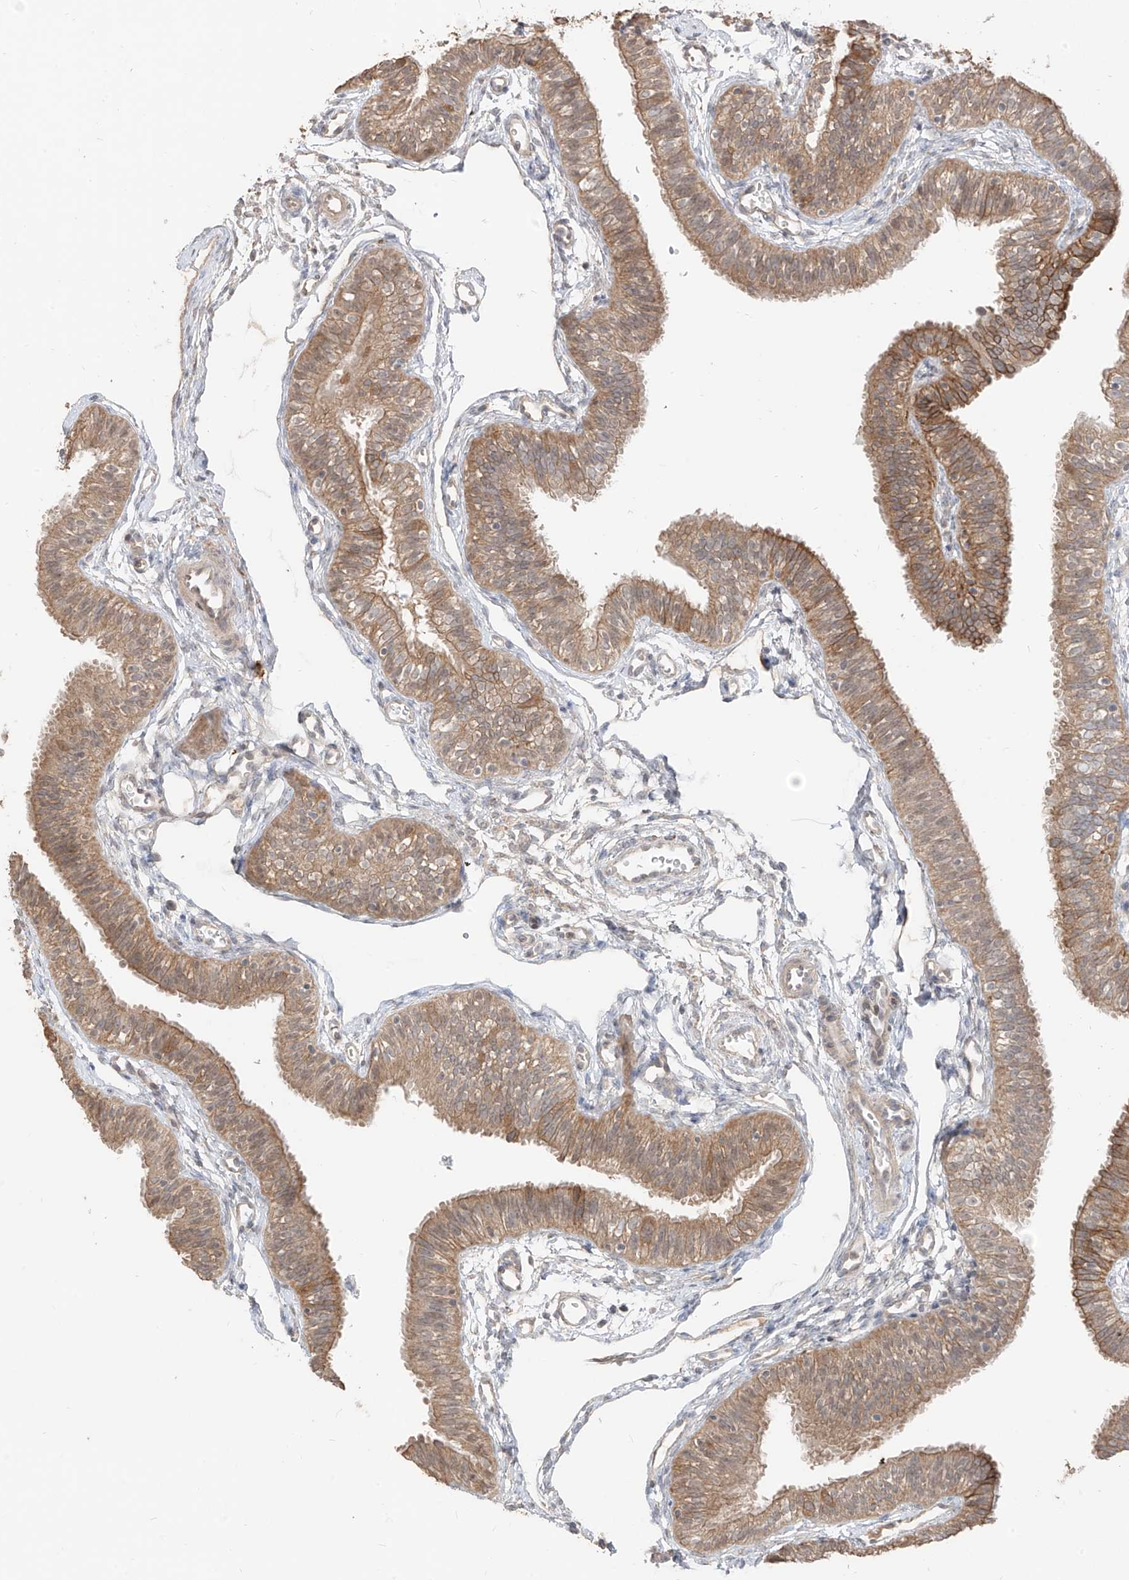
{"staining": {"intensity": "moderate", "quantity": ">75%", "location": "cytoplasmic/membranous"}, "tissue": "fallopian tube", "cell_type": "Glandular cells", "image_type": "normal", "snomed": [{"axis": "morphology", "description": "Normal tissue, NOS"}, {"axis": "topography", "description": "Fallopian tube"}], "caption": "Immunohistochemistry (IHC) (DAB (3,3'-diaminobenzidine)) staining of benign human fallopian tube exhibits moderate cytoplasmic/membranous protein staining in approximately >75% of glandular cells.", "gene": "COLGALT2", "patient": {"sex": "female", "age": 35}}